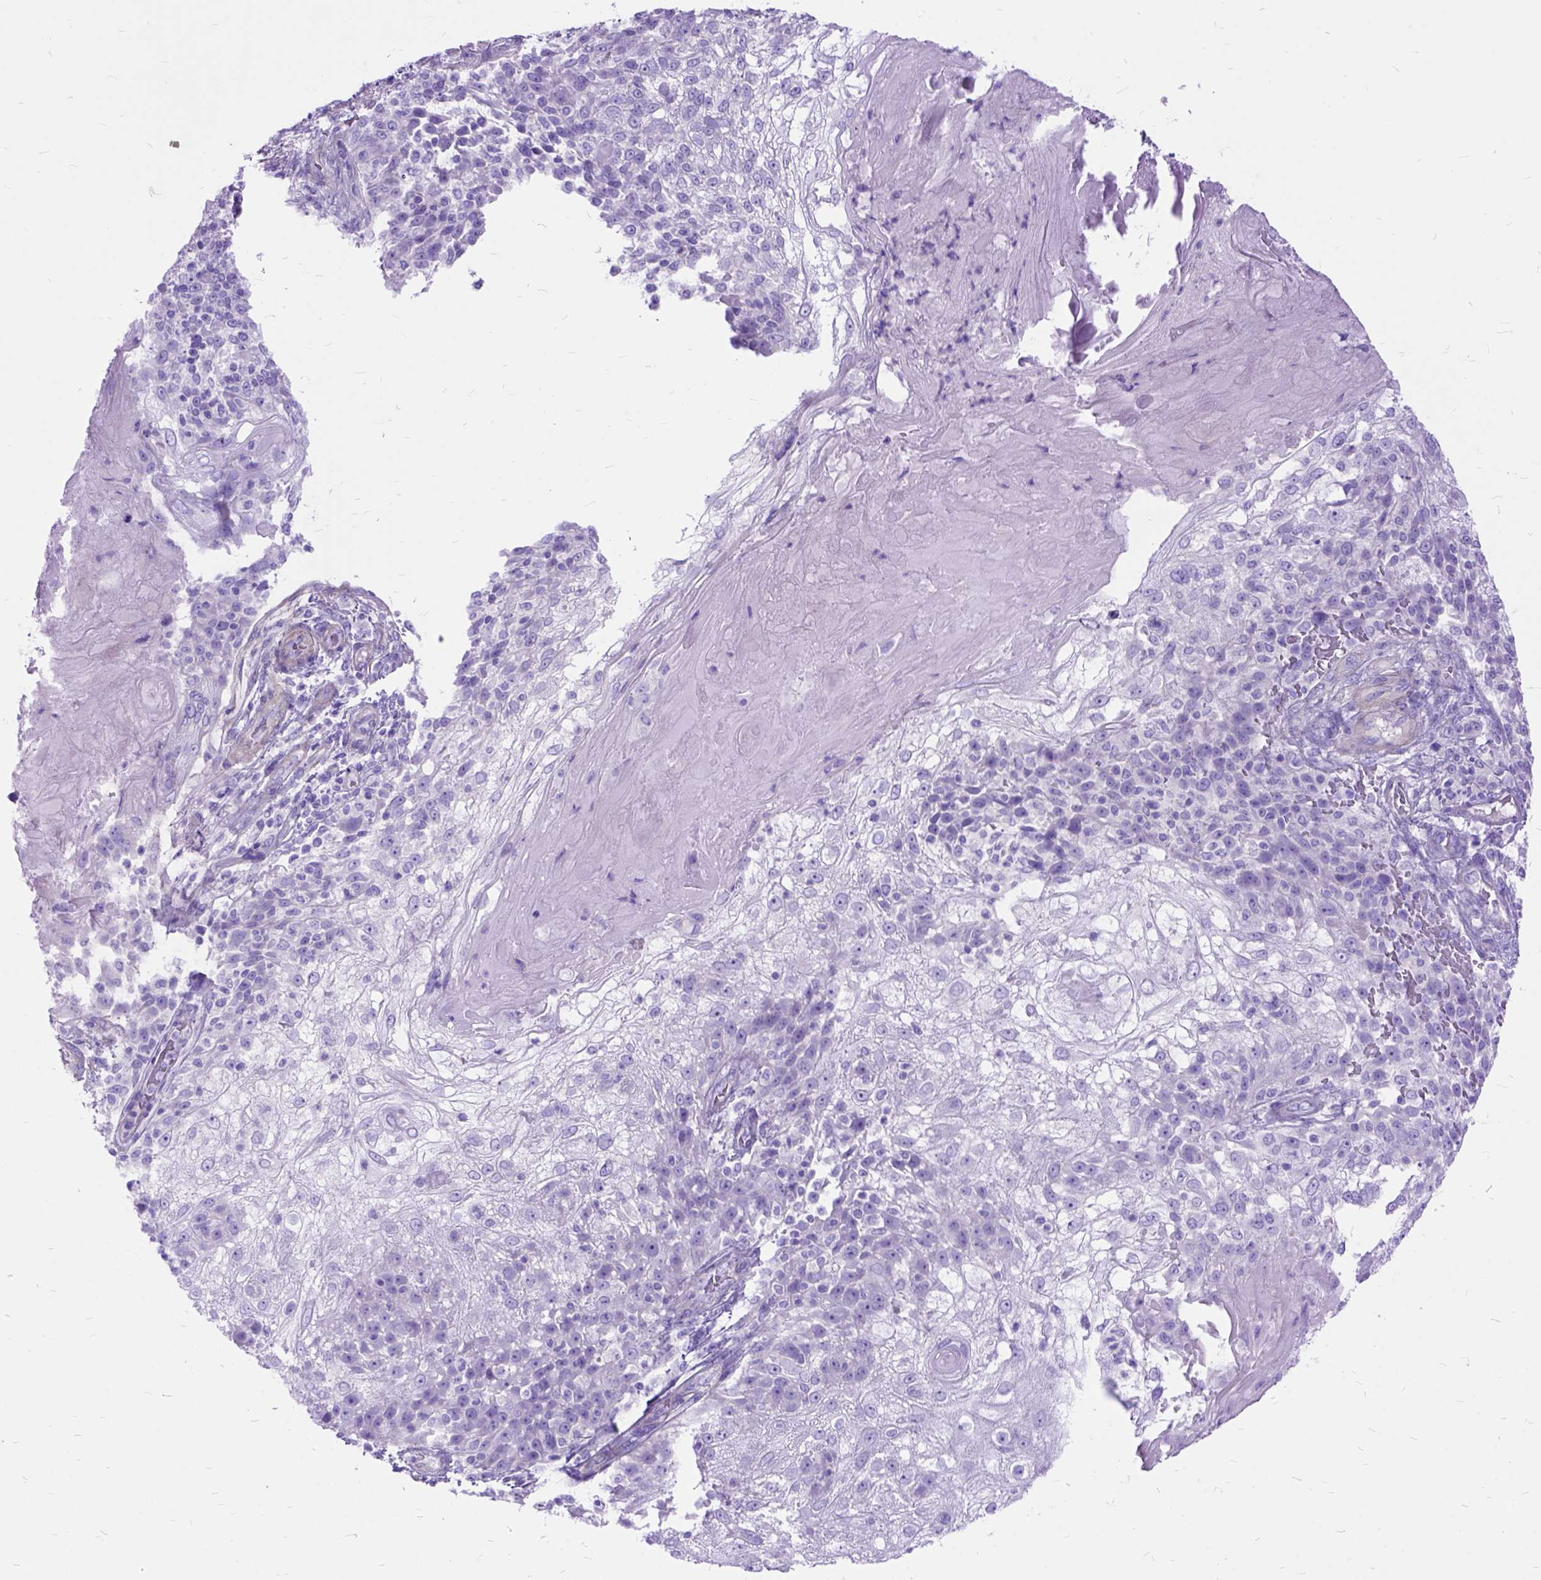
{"staining": {"intensity": "negative", "quantity": "none", "location": "none"}, "tissue": "skin cancer", "cell_type": "Tumor cells", "image_type": "cancer", "snomed": [{"axis": "morphology", "description": "Normal tissue, NOS"}, {"axis": "morphology", "description": "Squamous cell carcinoma, NOS"}, {"axis": "topography", "description": "Skin"}], "caption": "Immunohistochemistry of skin cancer exhibits no expression in tumor cells. Brightfield microscopy of immunohistochemistry stained with DAB (3,3'-diaminobenzidine) (brown) and hematoxylin (blue), captured at high magnification.", "gene": "ARL9", "patient": {"sex": "female", "age": 83}}